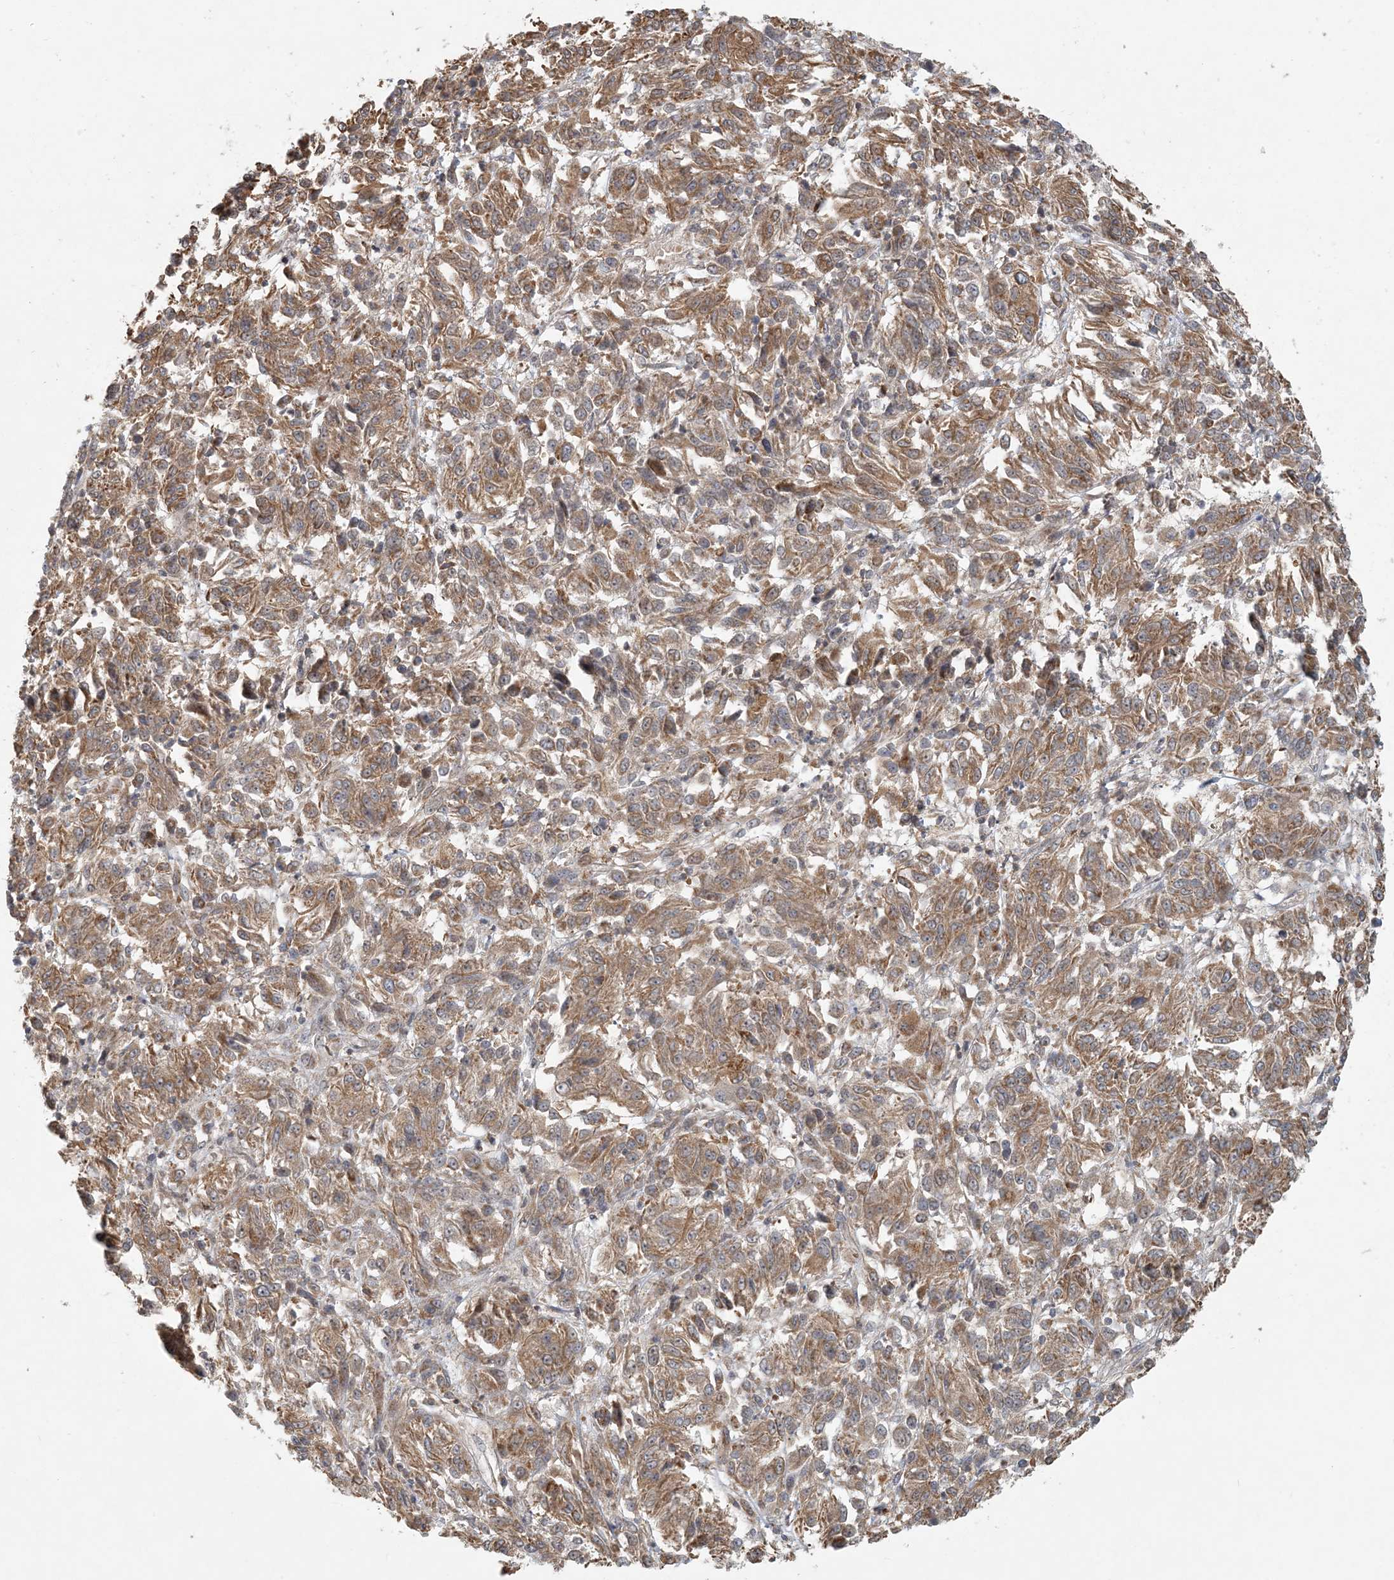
{"staining": {"intensity": "moderate", "quantity": ">75%", "location": "cytoplasmic/membranous"}, "tissue": "melanoma", "cell_type": "Tumor cells", "image_type": "cancer", "snomed": [{"axis": "morphology", "description": "Malignant melanoma, Metastatic site"}, {"axis": "topography", "description": "Lung"}], "caption": "The image demonstrates immunohistochemical staining of malignant melanoma (metastatic site). There is moderate cytoplasmic/membranous positivity is present in approximately >75% of tumor cells.", "gene": "OBI1", "patient": {"sex": "male", "age": 64}}